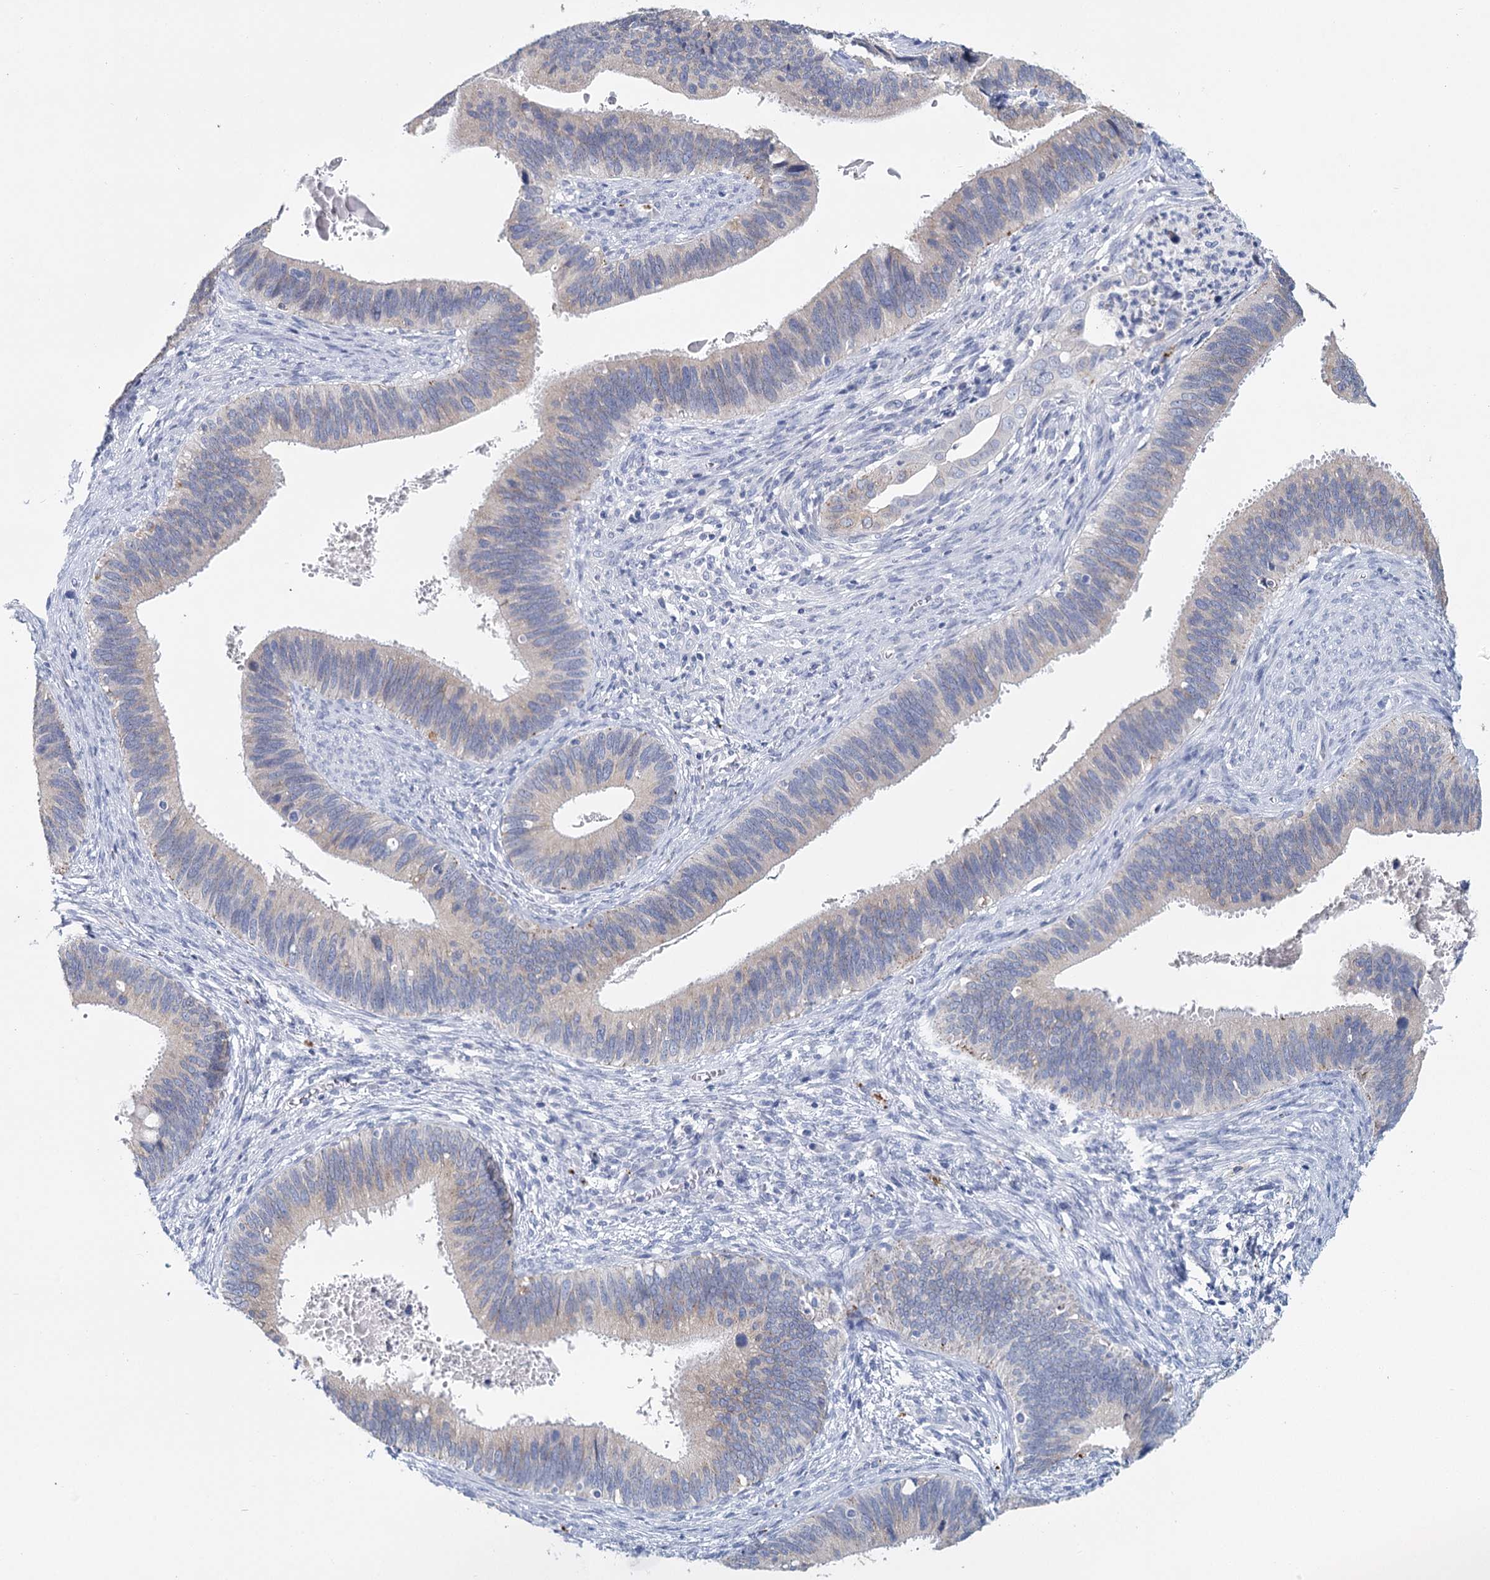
{"staining": {"intensity": "negative", "quantity": "none", "location": "none"}, "tissue": "cervical cancer", "cell_type": "Tumor cells", "image_type": "cancer", "snomed": [{"axis": "morphology", "description": "Adenocarcinoma, NOS"}, {"axis": "topography", "description": "Cervix"}], "caption": "IHC histopathology image of neoplastic tissue: cervical cancer (adenocarcinoma) stained with DAB displays no significant protein positivity in tumor cells.", "gene": "METTL7B", "patient": {"sex": "female", "age": 42}}